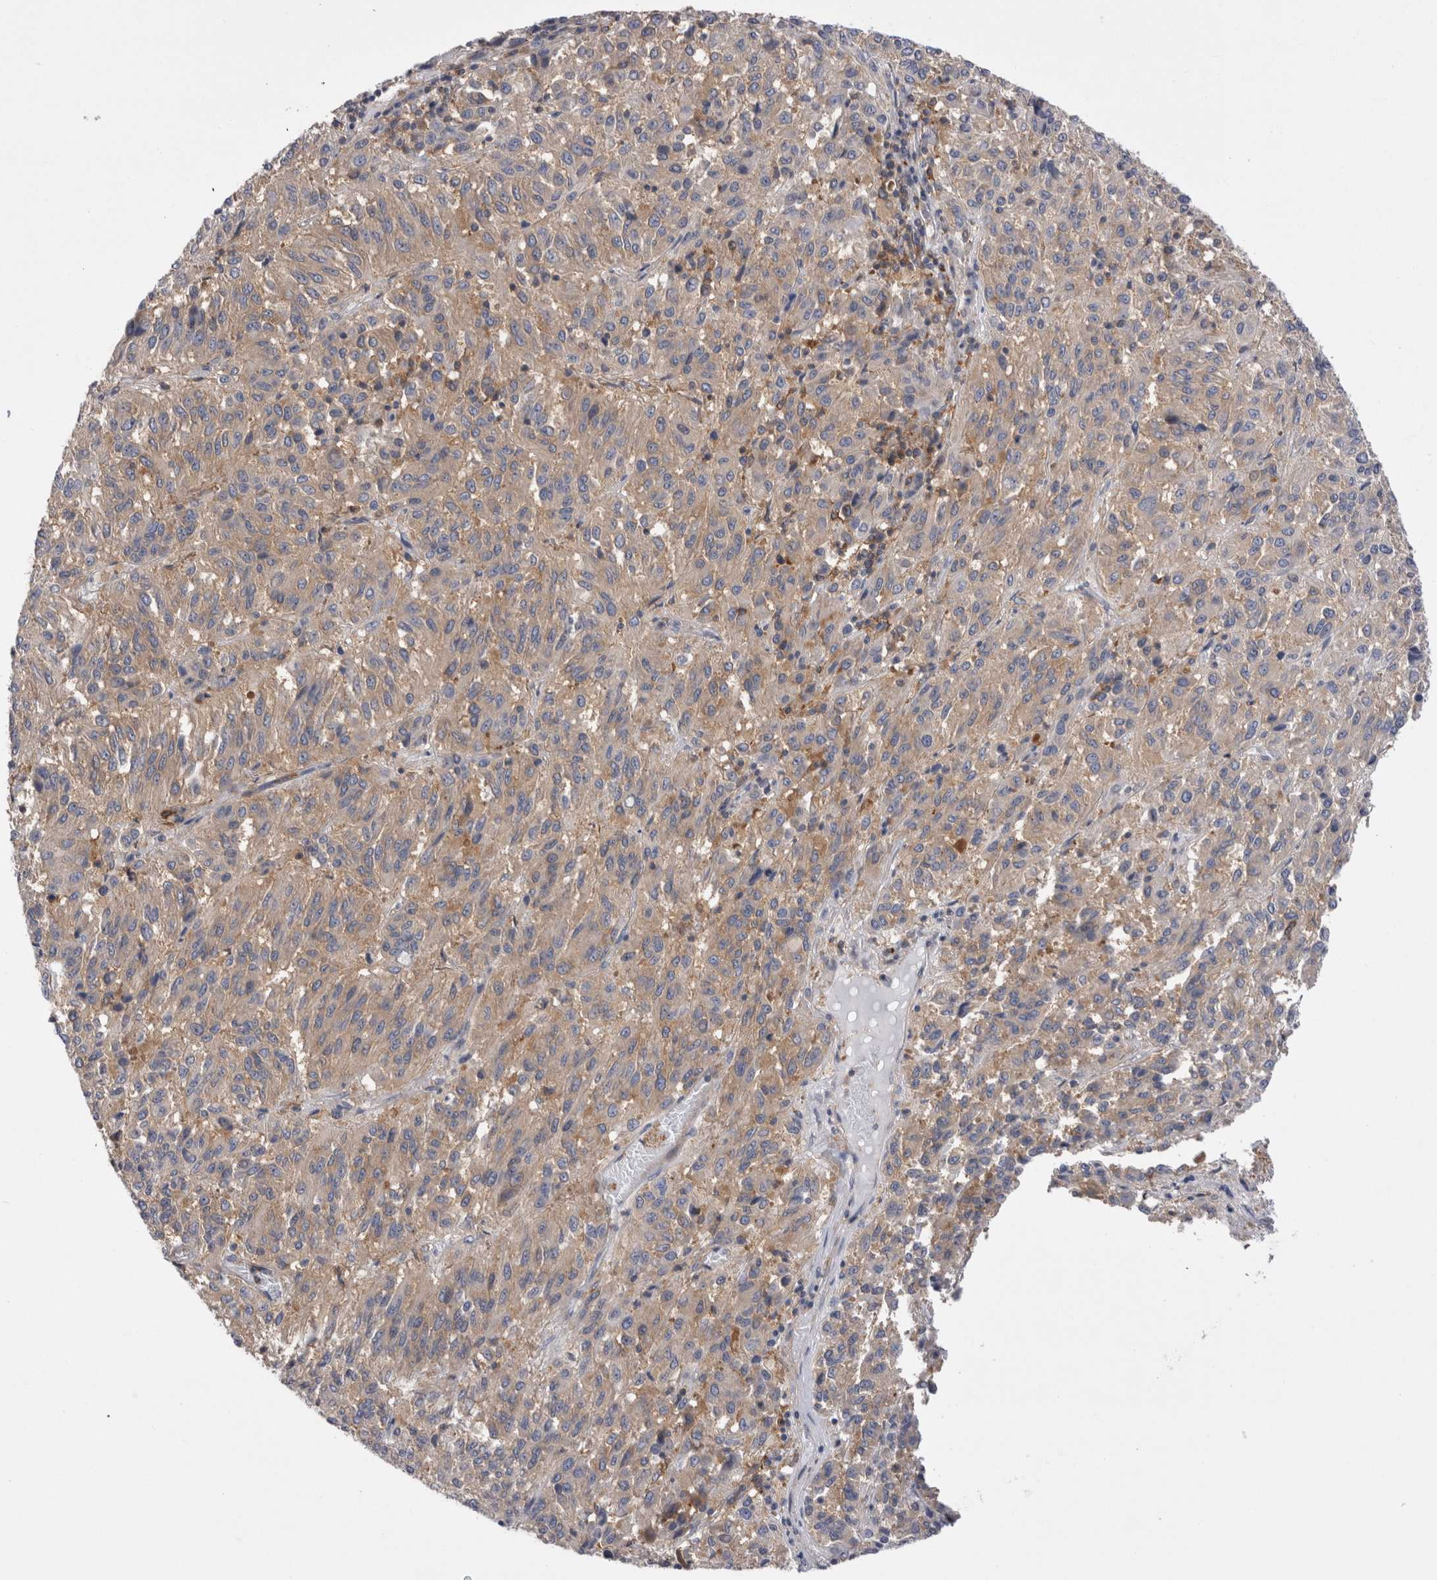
{"staining": {"intensity": "weak", "quantity": ">75%", "location": "cytoplasmic/membranous"}, "tissue": "melanoma", "cell_type": "Tumor cells", "image_type": "cancer", "snomed": [{"axis": "morphology", "description": "Malignant melanoma, Metastatic site"}, {"axis": "topography", "description": "Lung"}], "caption": "Human malignant melanoma (metastatic site) stained with a protein marker shows weak staining in tumor cells.", "gene": "RAB11FIP1", "patient": {"sex": "male", "age": 64}}